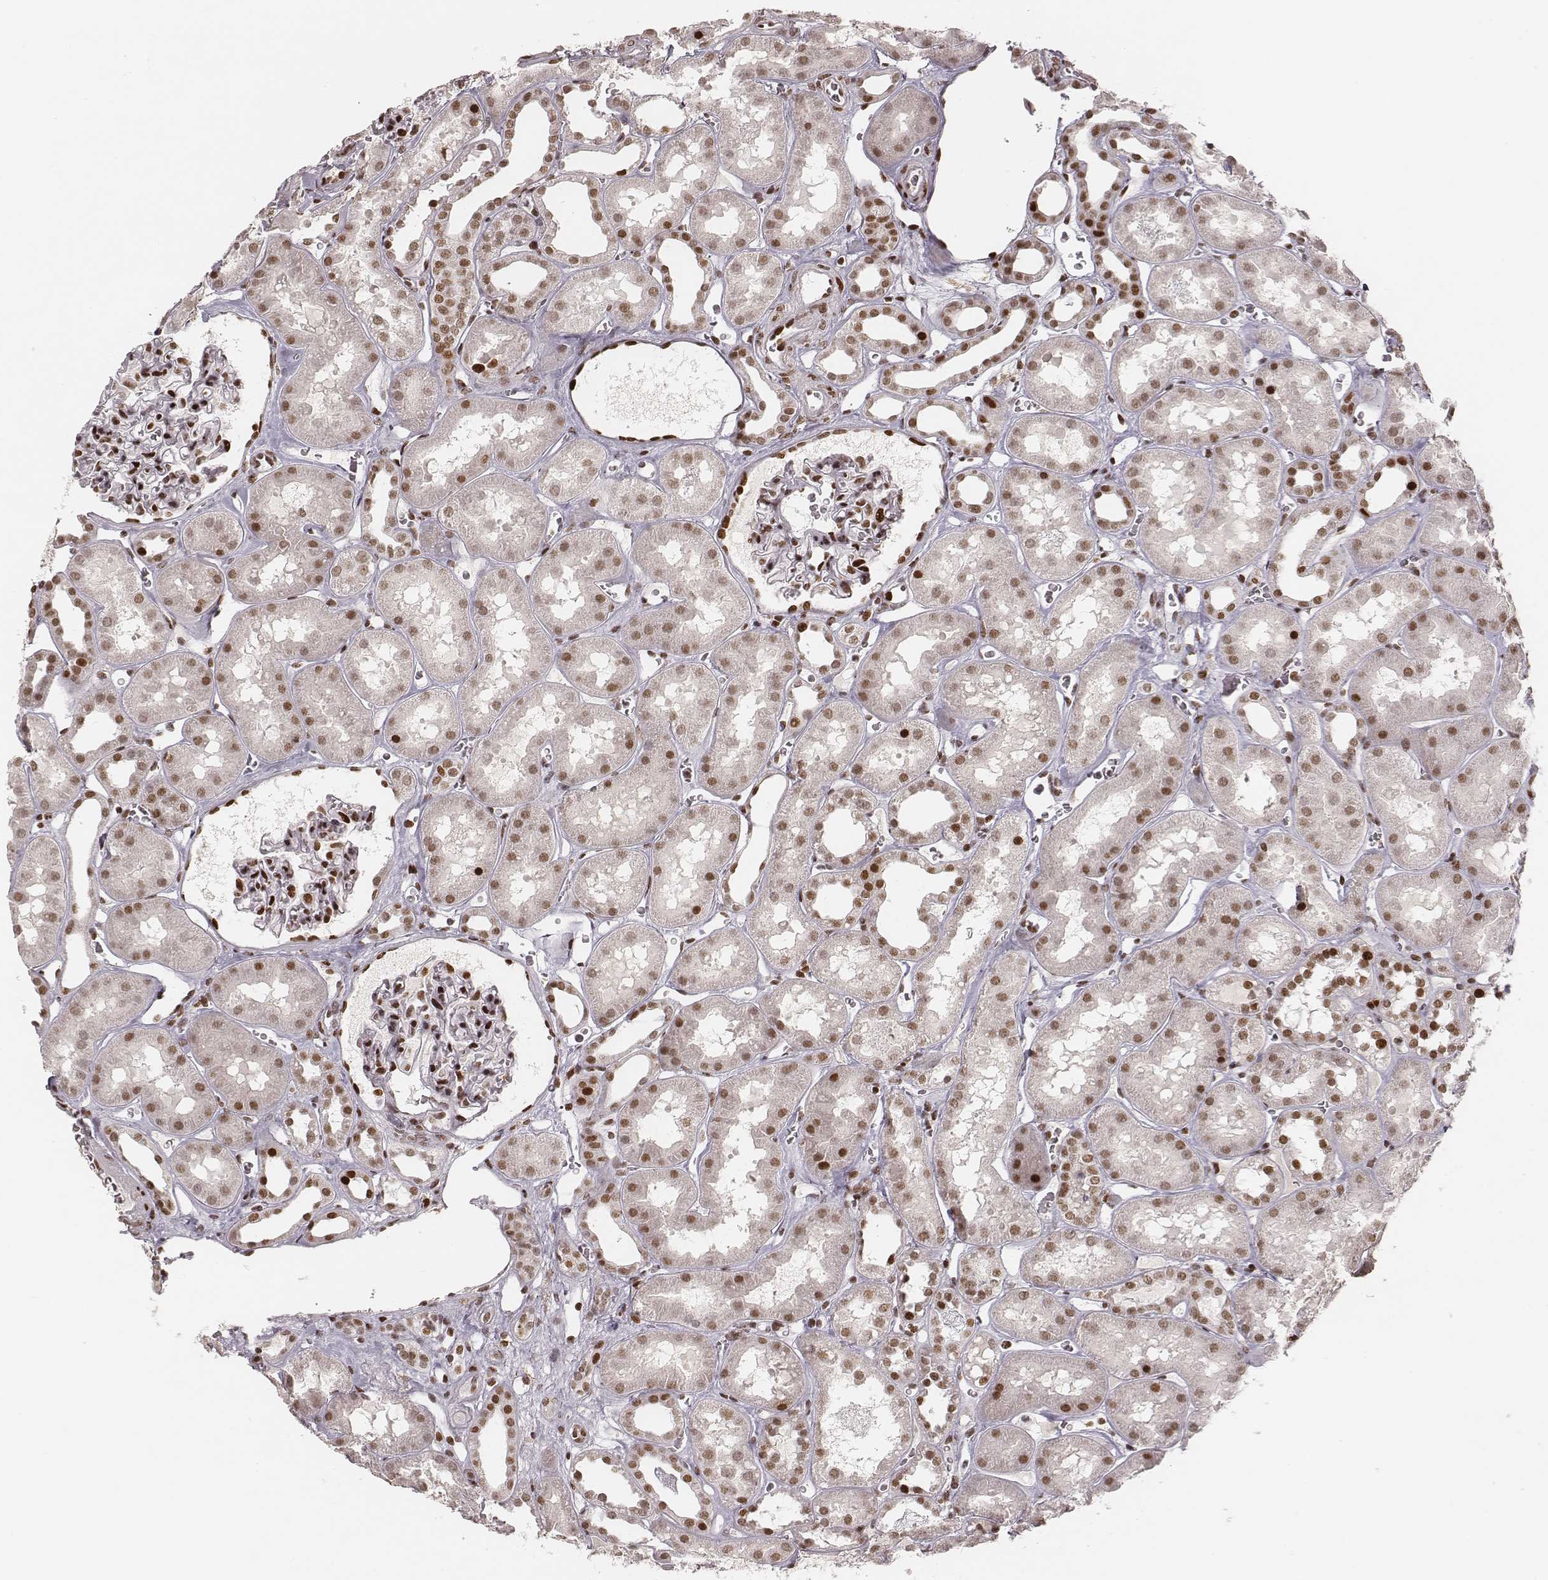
{"staining": {"intensity": "strong", "quantity": ">75%", "location": "nuclear"}, "tissue": "kidney", "cell_type": "Cells in glomeruli", "image_type": "normal", "snomed": [{"axis": "morphology", "description": "Normal tissue, NOS"}, {"axis": "topography", "description": "Kidney"}], "caption": "Strong nuclear protein expression is appreciated in approximately >75% of cells in glomeruli in kidney.", "gene": "HNRNPC", "patient": {"sex": "female", "age": 41}}